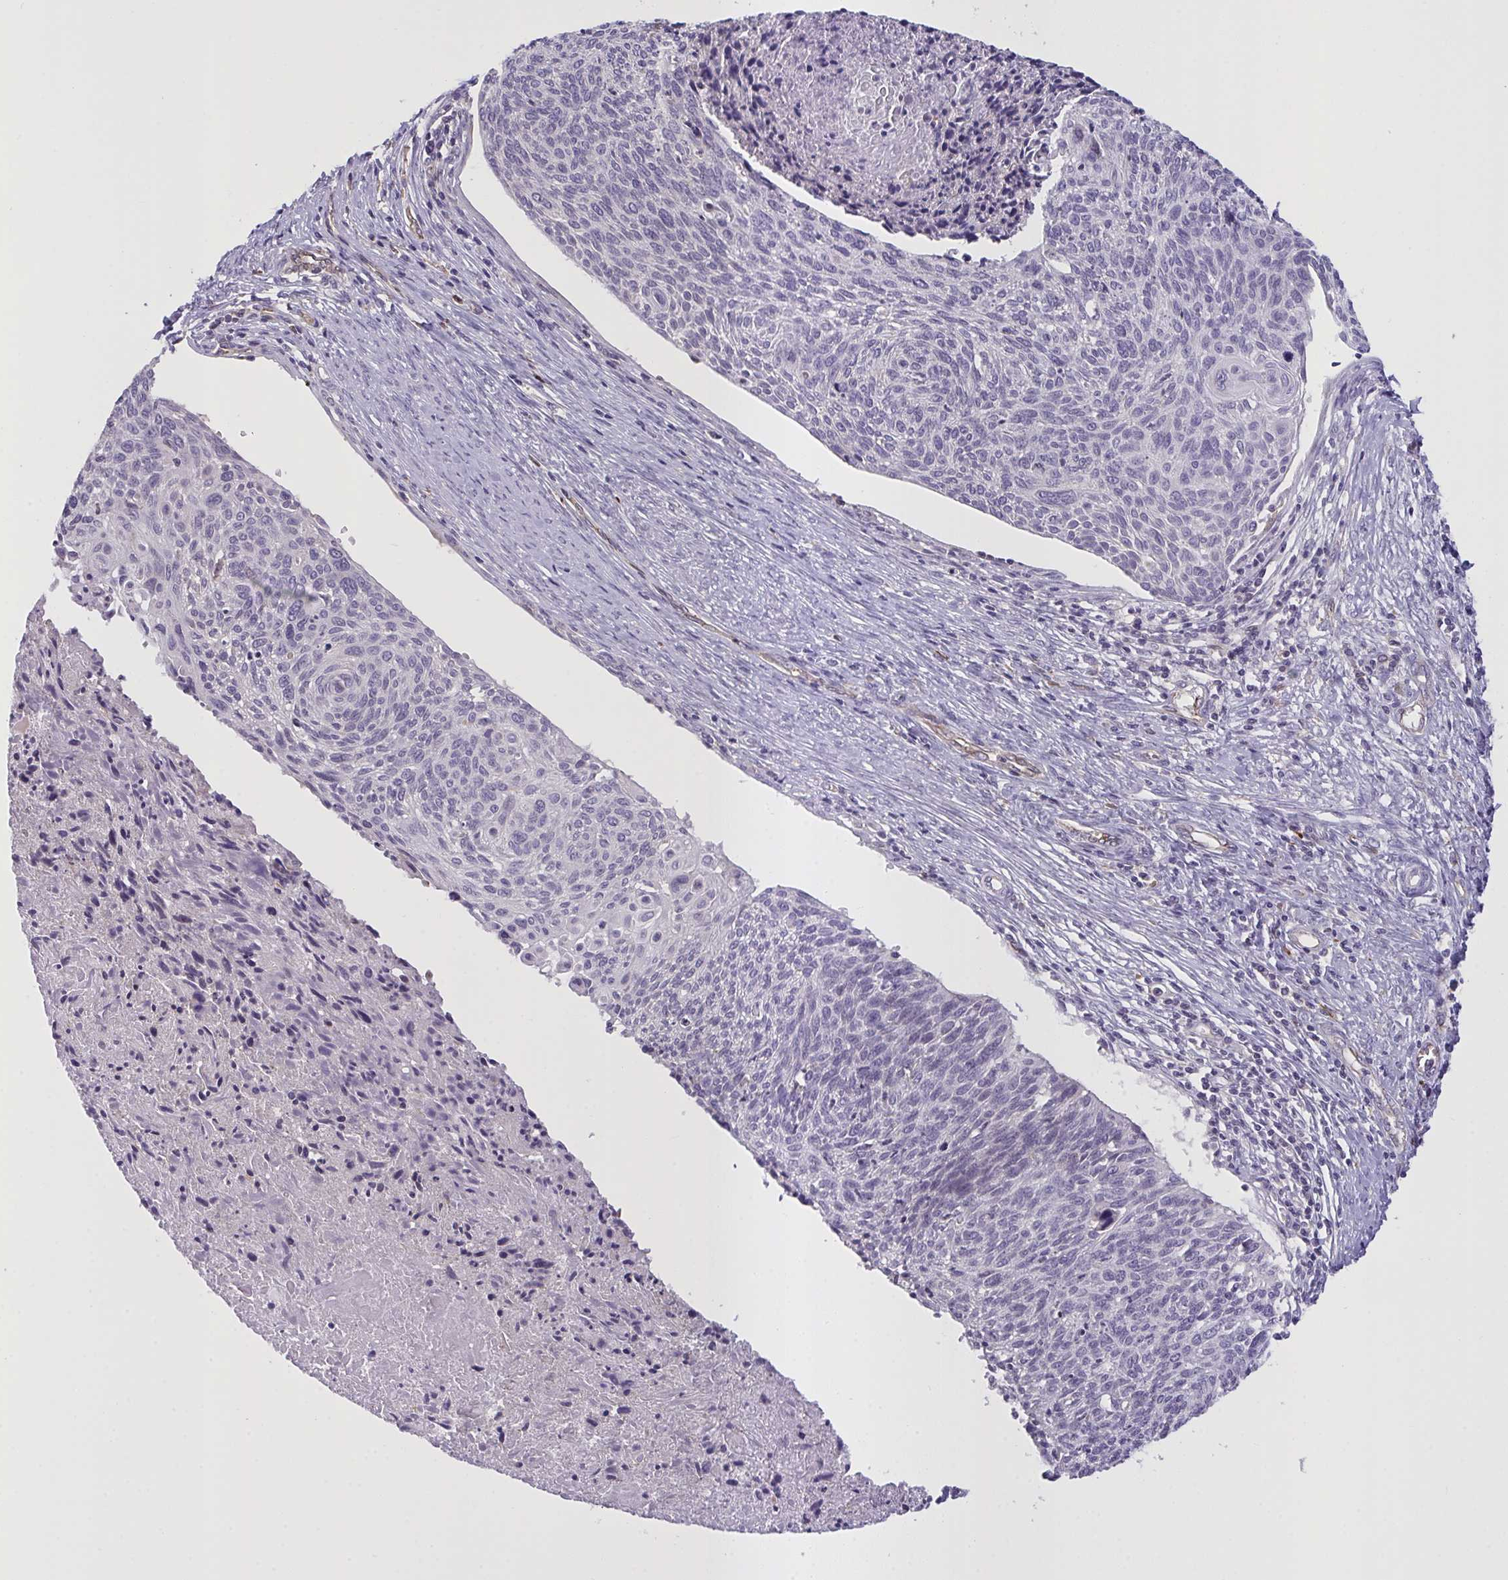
{"staining": {"intensity": "negative", "quantity": "none", "location": "none"}, "tissue": "cervical cancer", "cell_type": "Tumor cells", "image_type": "cancer", "snomed": [{"axis": "morphology", "description": "Squamous cell carcinoma, NOS"}, {"axis": "topography", "description": "Cervix"}], "caption": "High magnification brightfield microscopy of cervical cancer stained with DAB (brown) and counterstained with hematoxylin (blue): tumor cells show no significant positivity.", "gene": "SEMA6B", "patient": {"sex": "female", "age": 49}}